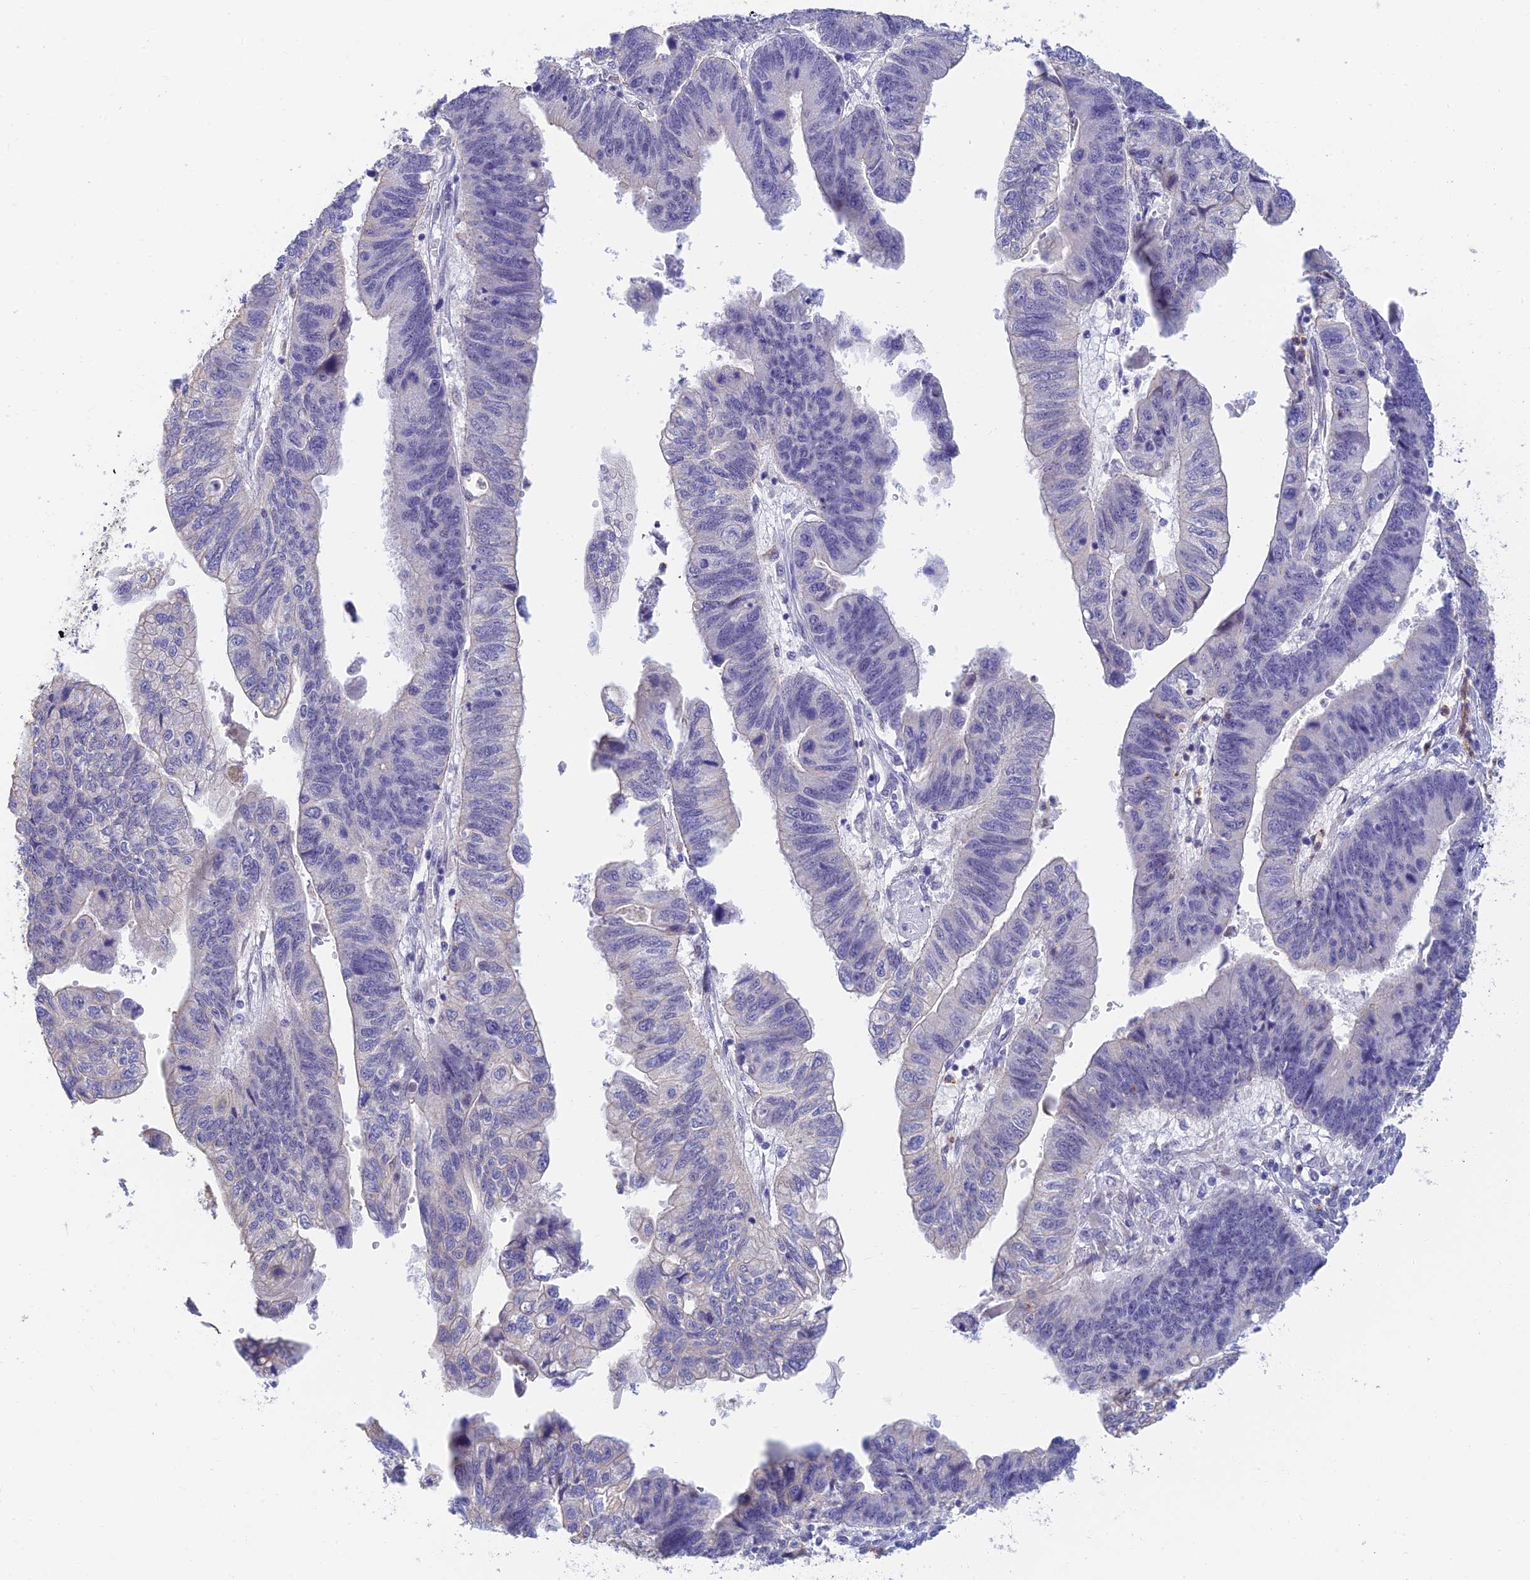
{"staining": {"intensity": "negative", "quantity": "none", "location": "none"}, "tissue": "stomach cancer", "cell_type": "Tumor cells", "image_type": "cancer", "snomed": [{"axis": "morphology", "description": "Adenocarcinoma, NOS"}, {"axis": "topography", "description": "Stomach"}], "caption": "IHC of human adenocarcinoma (stomach) displays no staining in tumor cells.", "gene": "INTS13", "patient": {"sex": "male", "age": 59}}